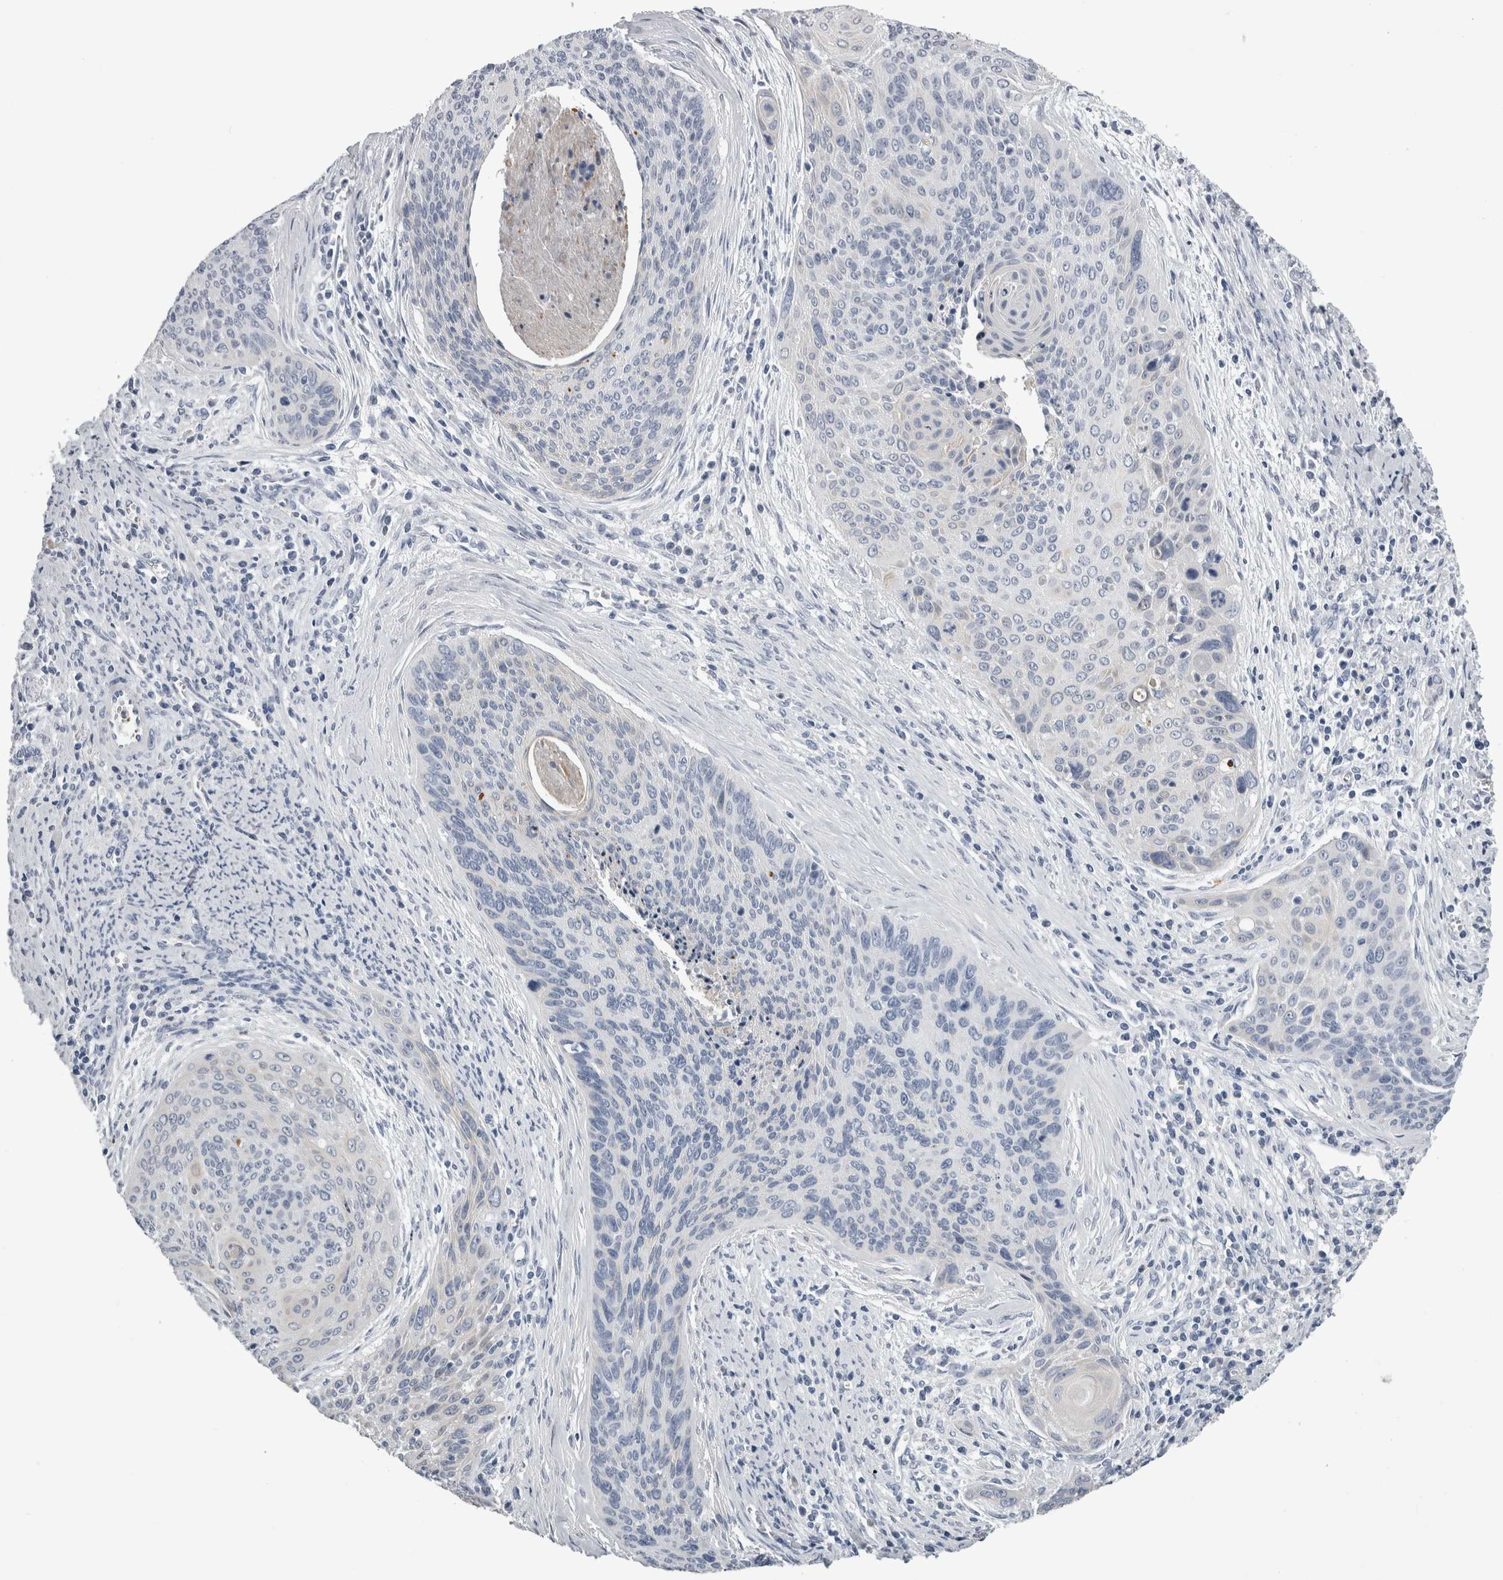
{"staining": {"intensity": "negative", "quantity": "none", "location": "none"}, "tissue": "cervical cancer", "cell_type": "Tumor cells", "image_type": "cancer", "snomed": [{"axis": "morphology", "description": "Squamous cell carcinoma, NOS"}, {"axis": "topography", "description": "Cervix"}], "caption": "Protein analysis of cervical cancer (squamous cell carcinoma) shows no significant staining in tumor cells.", "gene": "ALDH8A1", "patient": {"sex": "female", "age": 55}}